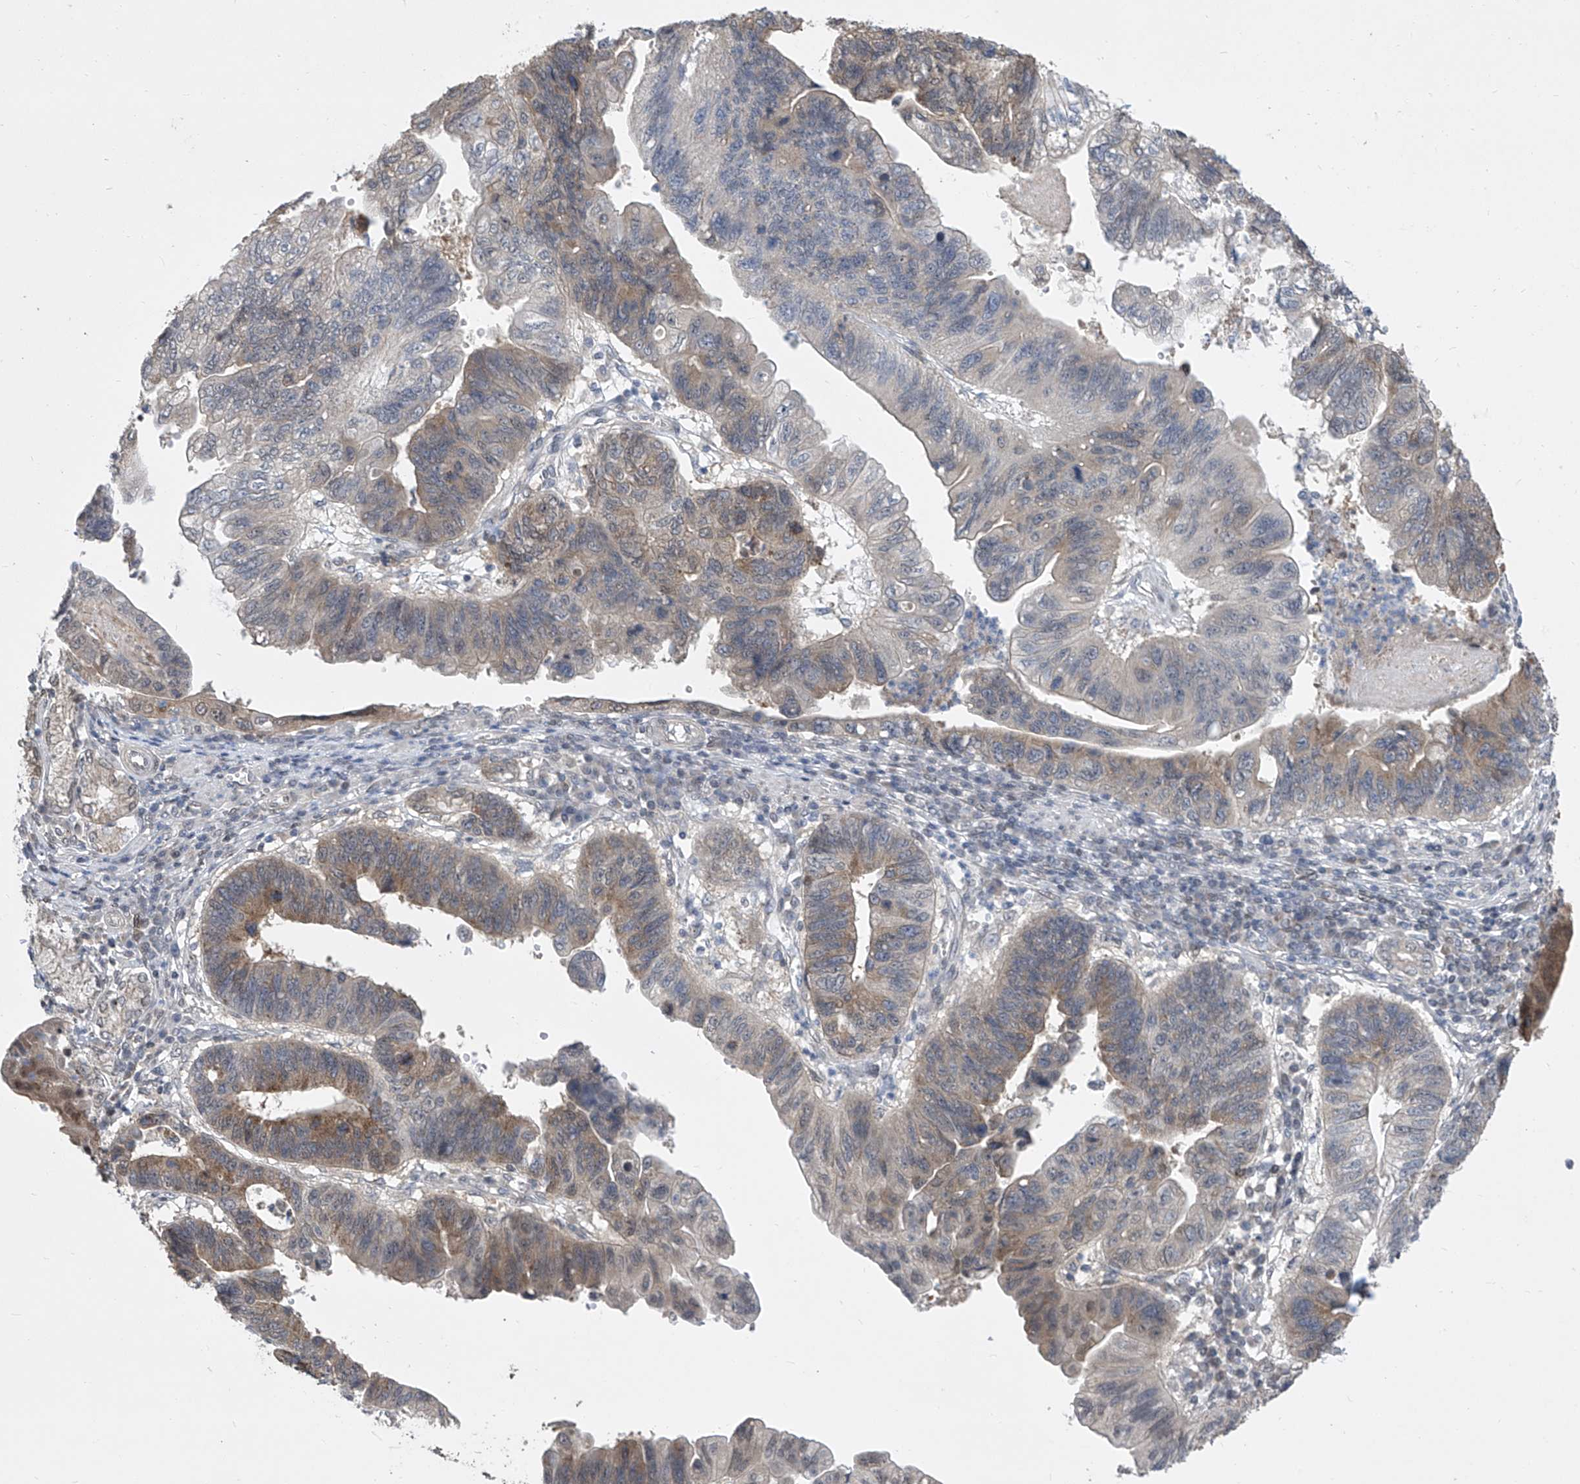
{"staining": {"intensity": "moderate", "quantity": "25%-75%", "location": "cytoplasmic/membranous"}, "tissue": "stomach cancer", "cell_type": "Tumor cells", "image_type": "cancer", "snomed": [{"axis": "morphology", "description": "Adenocarcinoma, NOS"}, {"axis": "topography", "description": "Stomach"}], "caption": "This is a photomicrograph of IHC staining of stomach adenocarcinoma, which shows moderate positivity in the cytoplasmic/membranous of tumor cells.", "gene": "CETN2", "patient": {"sex": "male", "age": 59}}